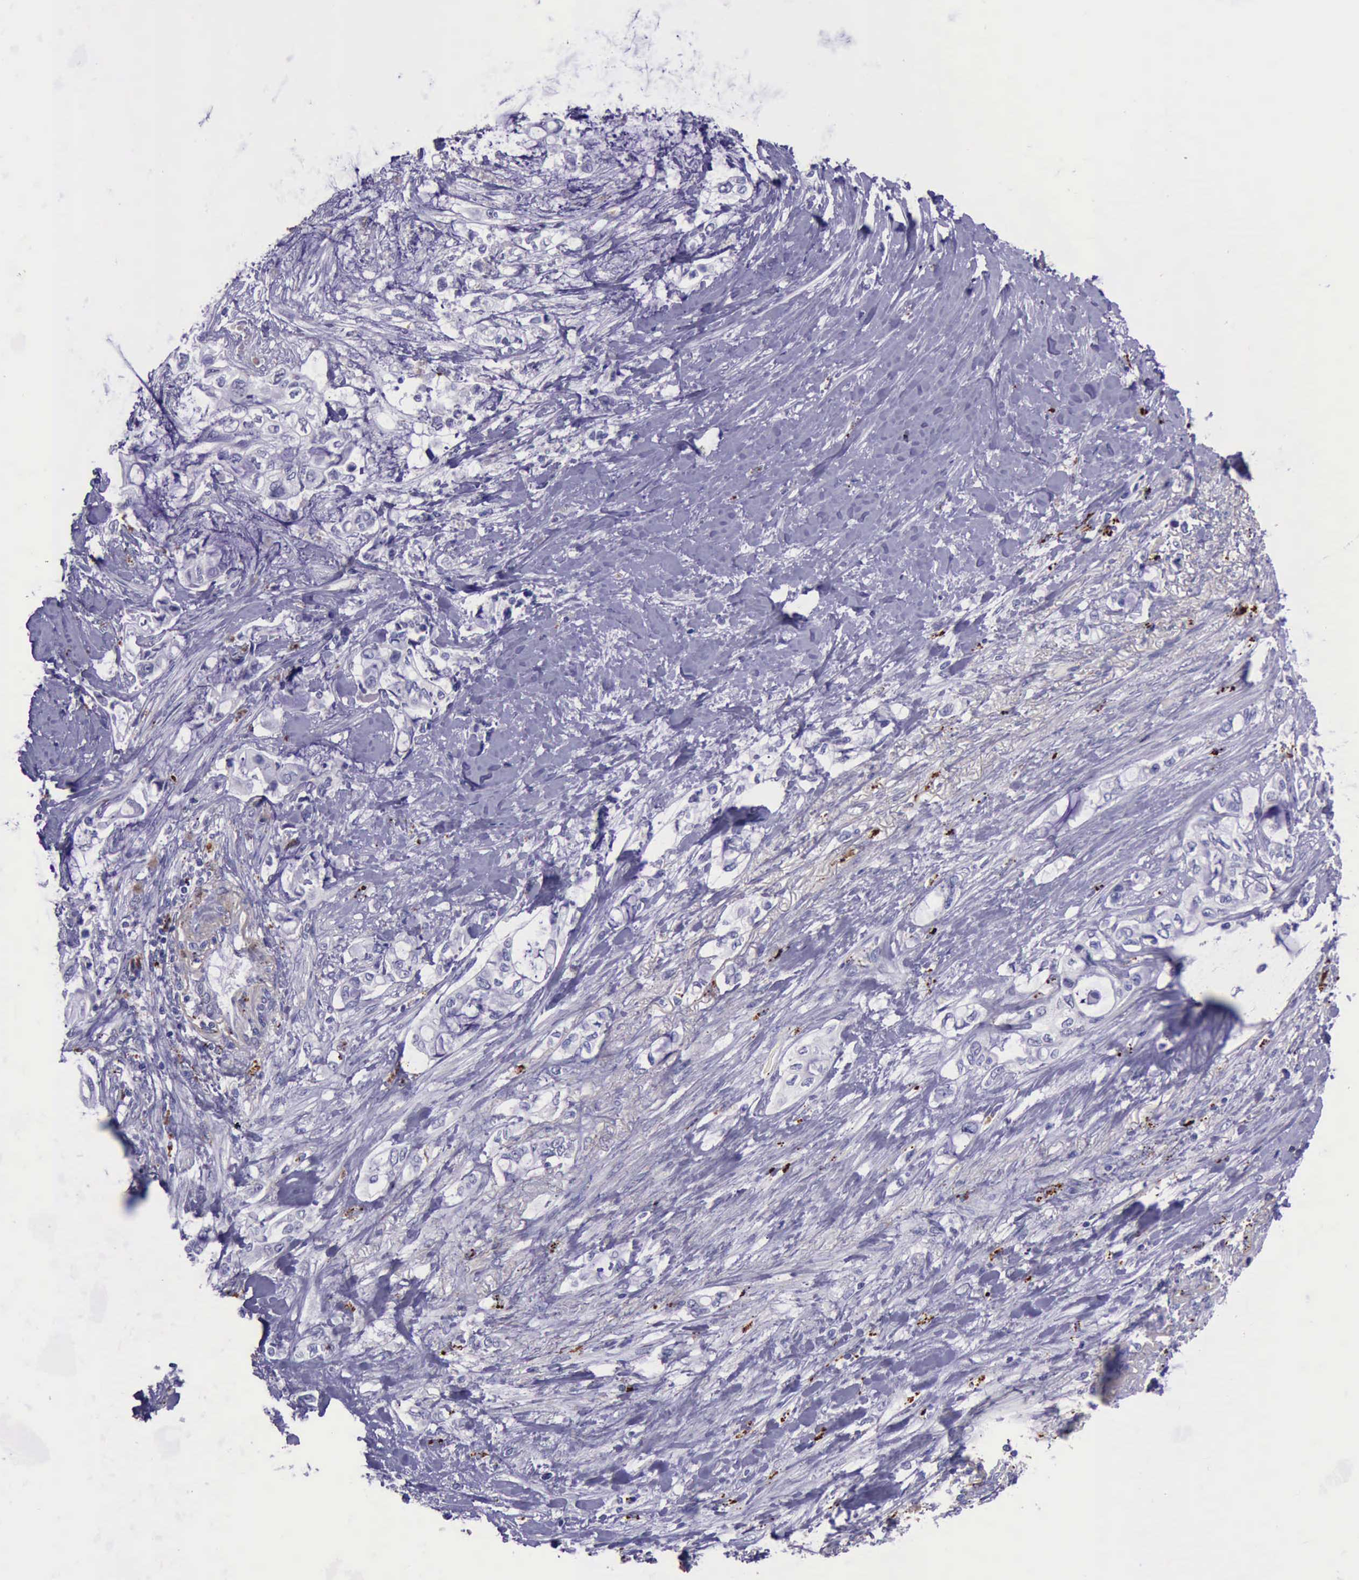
{"staining": {"intensity": "negative", "quantity": "none", "location": "none"}, "tissue": "pancreatic cancer", "cell_type": "Tumor cells", "image_type": "cancer", "snomed": [{"axis": "morphology", "description": "Adenocarcinoma, NOS"}, {"axis": "topography", "description": "Pancreas"}], "caption": "Immunohistochemistry histopathology image of neoplastic tissue: human pancreatic adenocarcinoma stained with DAB (3,3'-diaminobenzidine) exhibits no significant protein expression in tumor cells. (DAB immunohistochemistry visualized using brightfield microscopy, high magnification).", "gene": "GLA", "patient": {"sex": "female", "age": 70}}